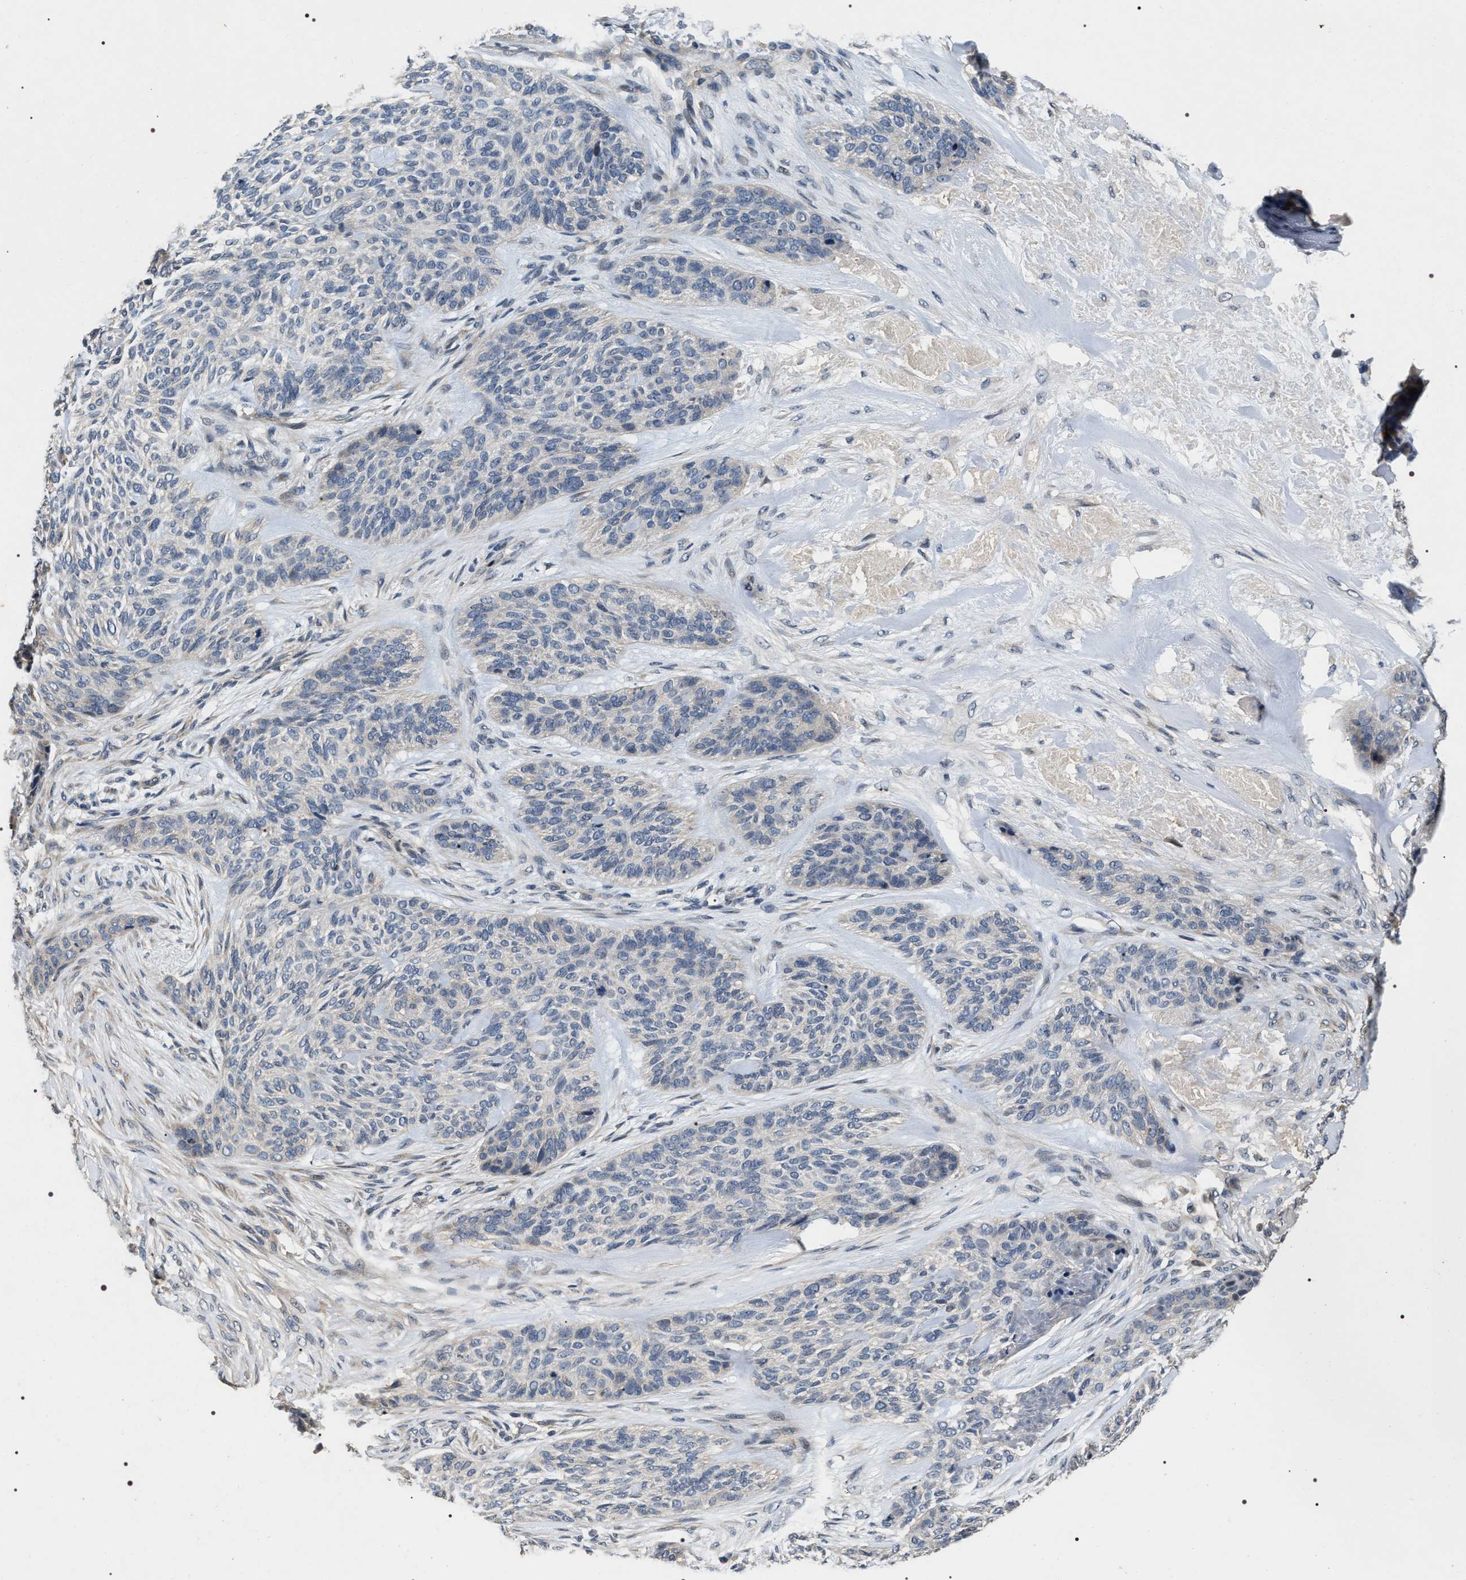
{"staining": {"intensity": "negative", "quantity": "none", "location": "none"}, "tissue": "skin cancer", "cell_type": "Tumor cells", "image_type": "cancer", "snomed": [{"axis": "morphology", "description": "Basal cell carcinoma"}, {"axis": "topography", "description": "Skin"}], "caption": "An immunohistochemistry photomicrograph of skin cancer is shown. There is no staining in tumor cells of skin cancer.", "gene": "IFT81", "patient": {"sex": "male", "age": 55}}